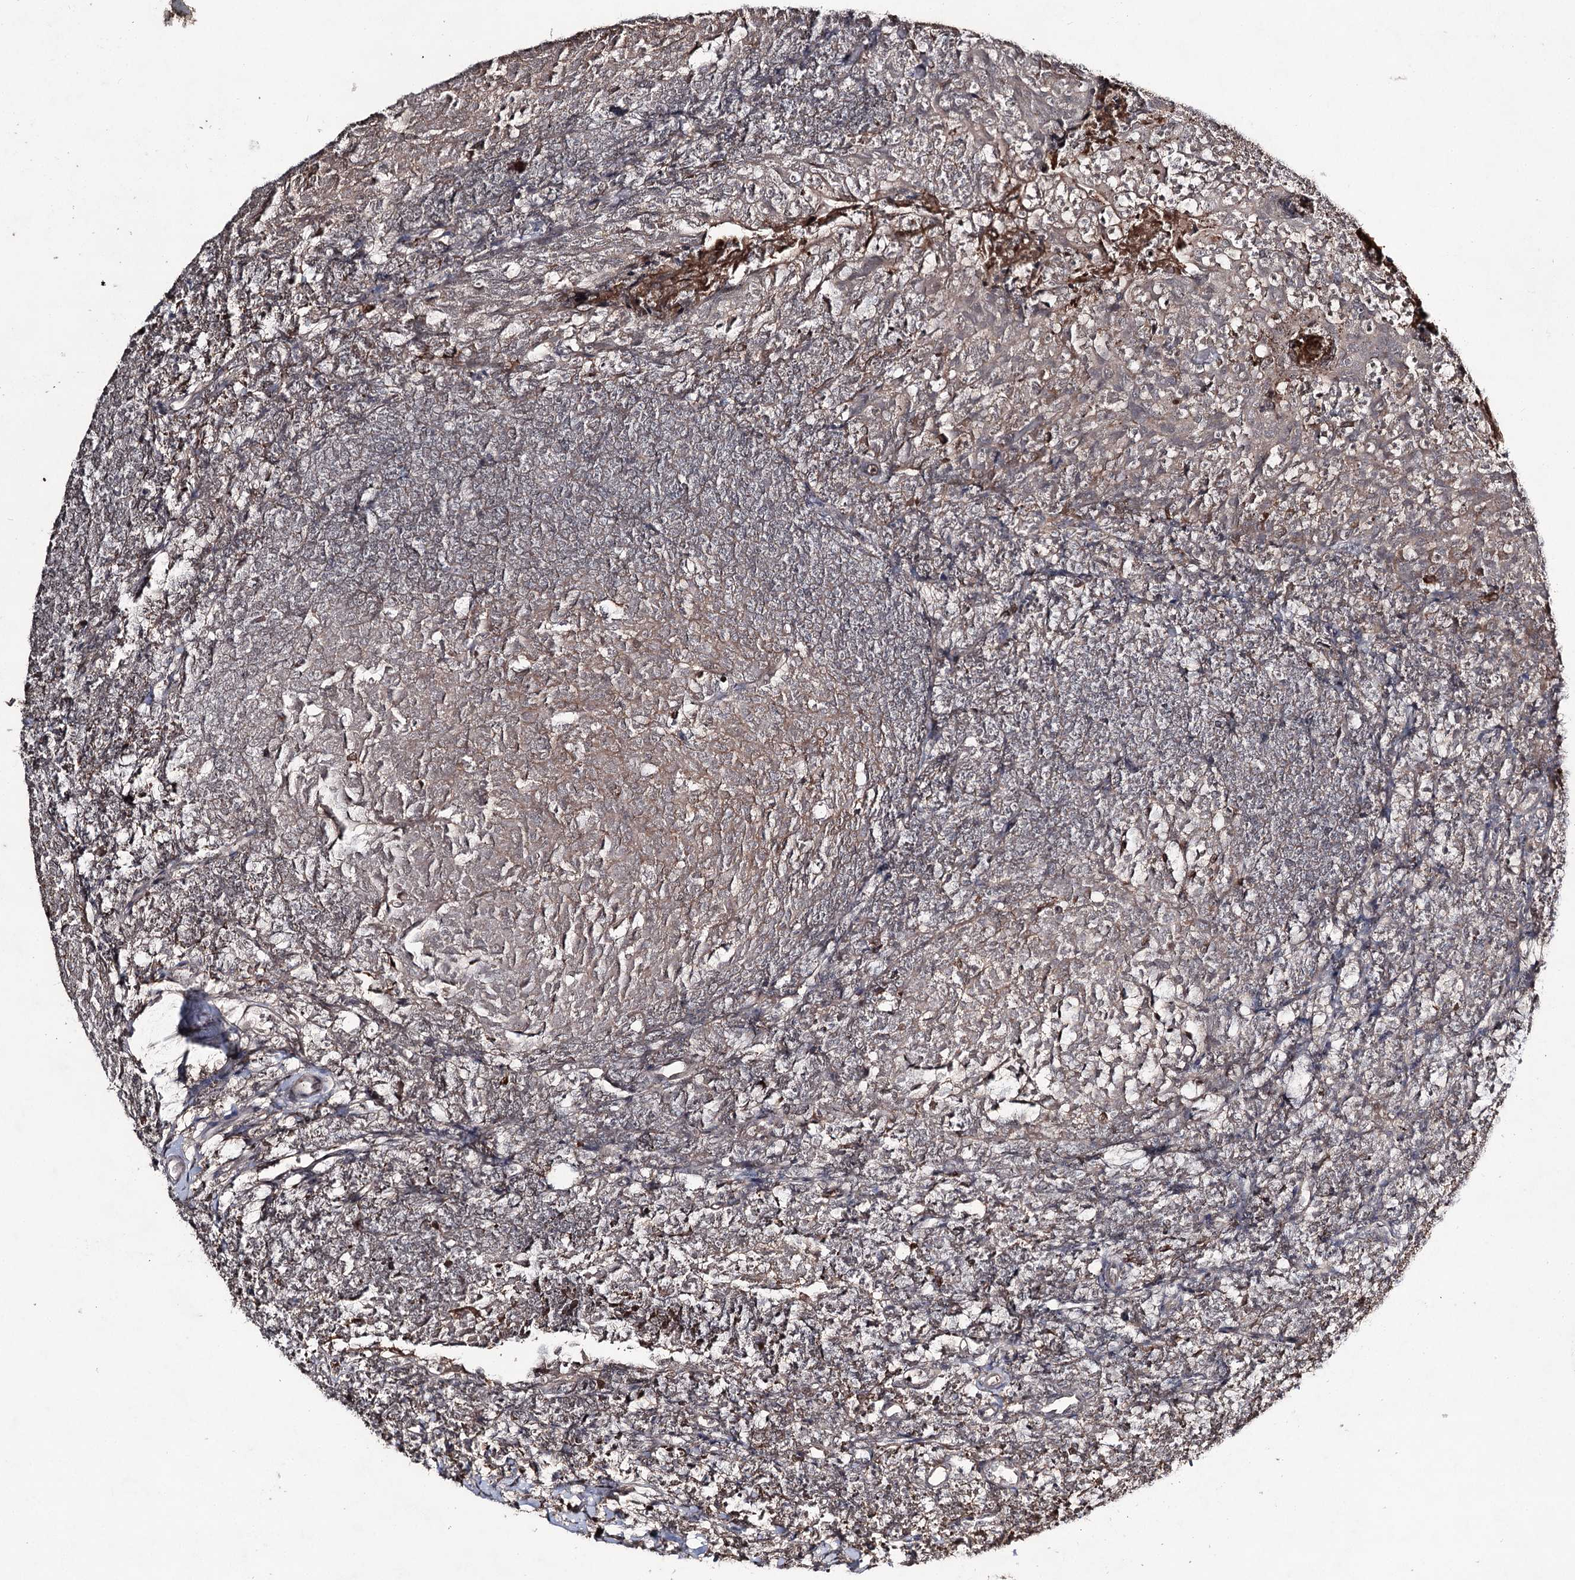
{"staining": {"intensity": "weak", "quantity": "25%-75%", "location": "cytoplasmic/membranous"}, "tissue": "tonsil", "cell_type": "Germinal center cells", "image_type": "normal", "snomed": [{"axis": "morphology", "description": "Normal tissue, NOS"}, {"axis": "topography", "description": "Tonsil"}], "caption": "A histopathology image showing weak cytoplasmic/membranous positivity in about 25%-75% of germinal center cells in normal tonsil, as visualized by brown immunohistochemical staining.", "gene": "SYNGR3", "patient": {"sex": "female", "age": 10}}